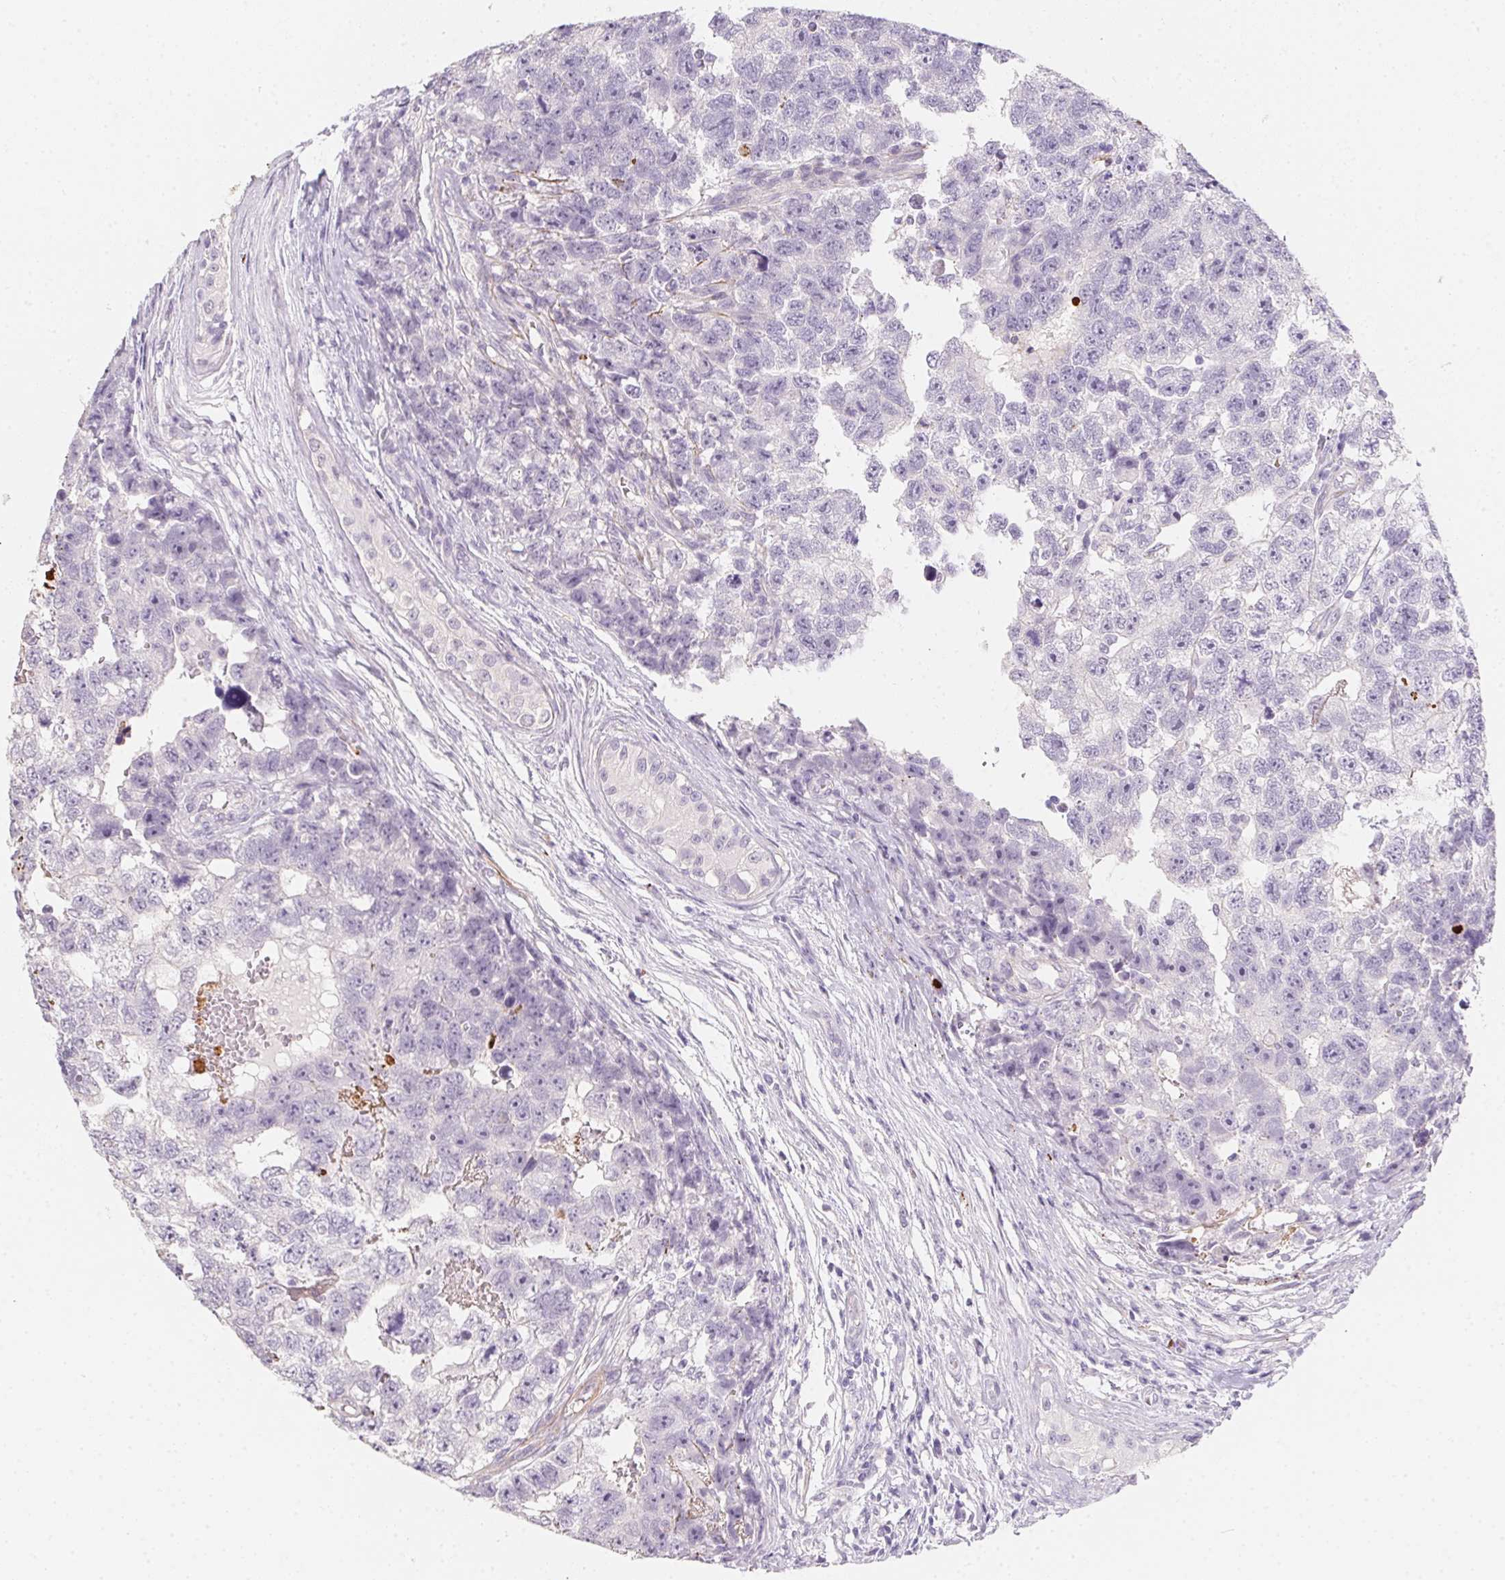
{"staining": {"intensity": "negative", "quantity": "none", "location": "none"}, "tissue": "testis cancer", "cell_type": "Tumor cells", "image_type": "cancer", "snomed": [{"axis": "morphology", "description": "Carcinoma, Embryonal, NOS"}, {"axis": "topography", "description": "Testis"}], "caption": "Tumor cells are negative for brown protein staining in embryonal carcinoma (testis).", "gene": "MYL4", "patient": {"sex": "male", "age": 22}}